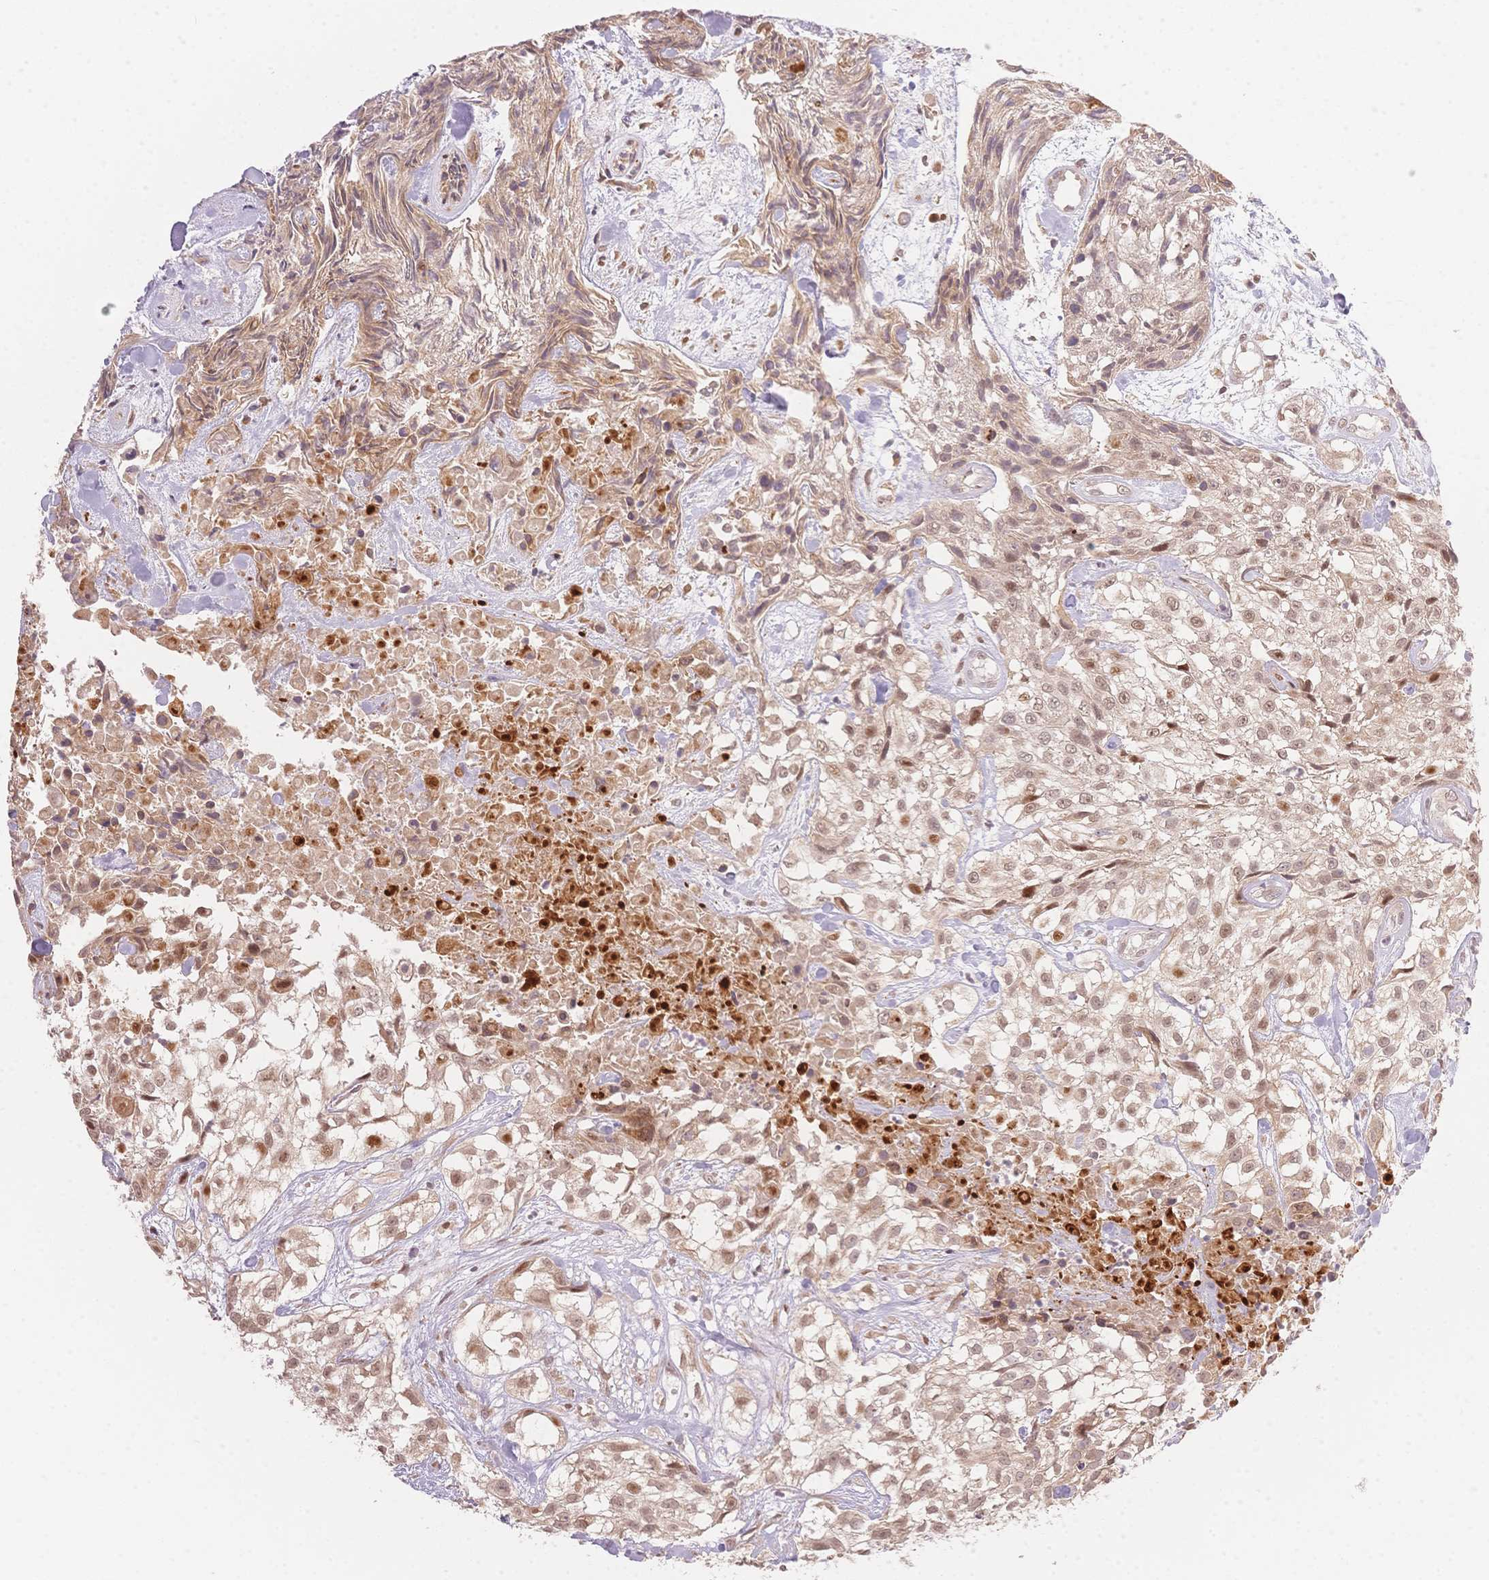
{"staining": {"intensity": "moderate", "quantity": ">75%", "location": "nuclear"}, "tissue": "urothelial cancer", "cell_type": "Tumor cells", "image_type": "cancer", "snomed": [{"axis": "morphology", "description": "Urothelial carcinoma, High grade"}, {"axis": "topography", "description": "Urinary bladder"}], "caption": "Protein expression analysis of human urothelial cancer reveals moderate nuclear expression in approximately >75% of tumor cells. The protein is stained brown, and the nuclei are stained in blue (DAB IHC with brightfield microscopy, high magnification).", "gene": "STK39", "patient": {"sex": "male", "age": 56}}